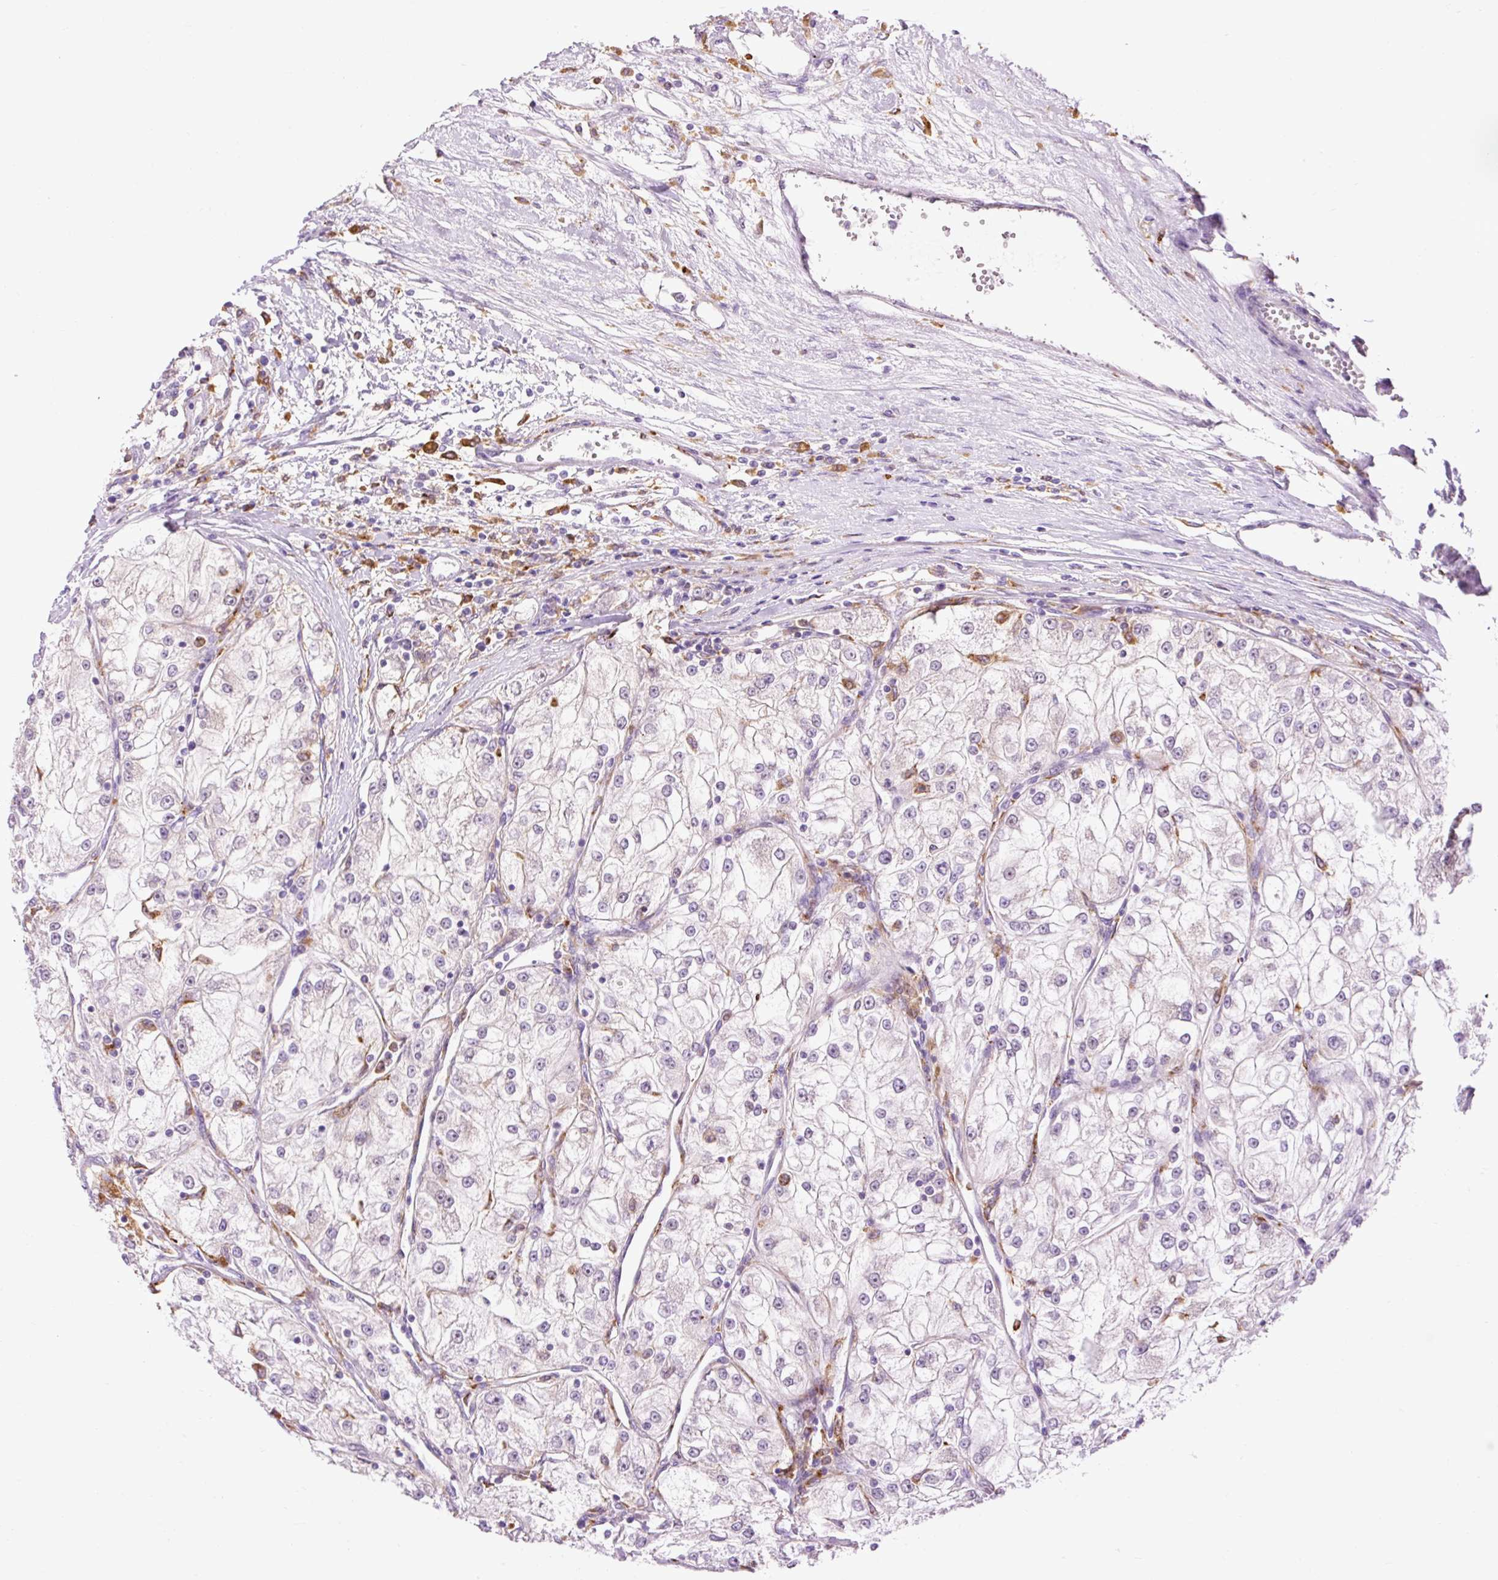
{"staining": {"intensity": "negative", "quantity": "none", "location": "none"}, "tissue": "renal cancer", "cell_type": "Tumor cells", "image_type": "cancer", "snomed": [{"axis": "morphology", "description": "Adenocarcinoma, NOS"}, {"axis": "topography", "description": "Kidney"}], "caption": "Image shows no protein staining in tumor cells of renal cancer (adenocarcinoma) tissue. (DAB immunohistochemistry (IHC) with hematoxylin counter stain).", "gene": "LY86", "patient": {"sex": "female", "age": 72}}